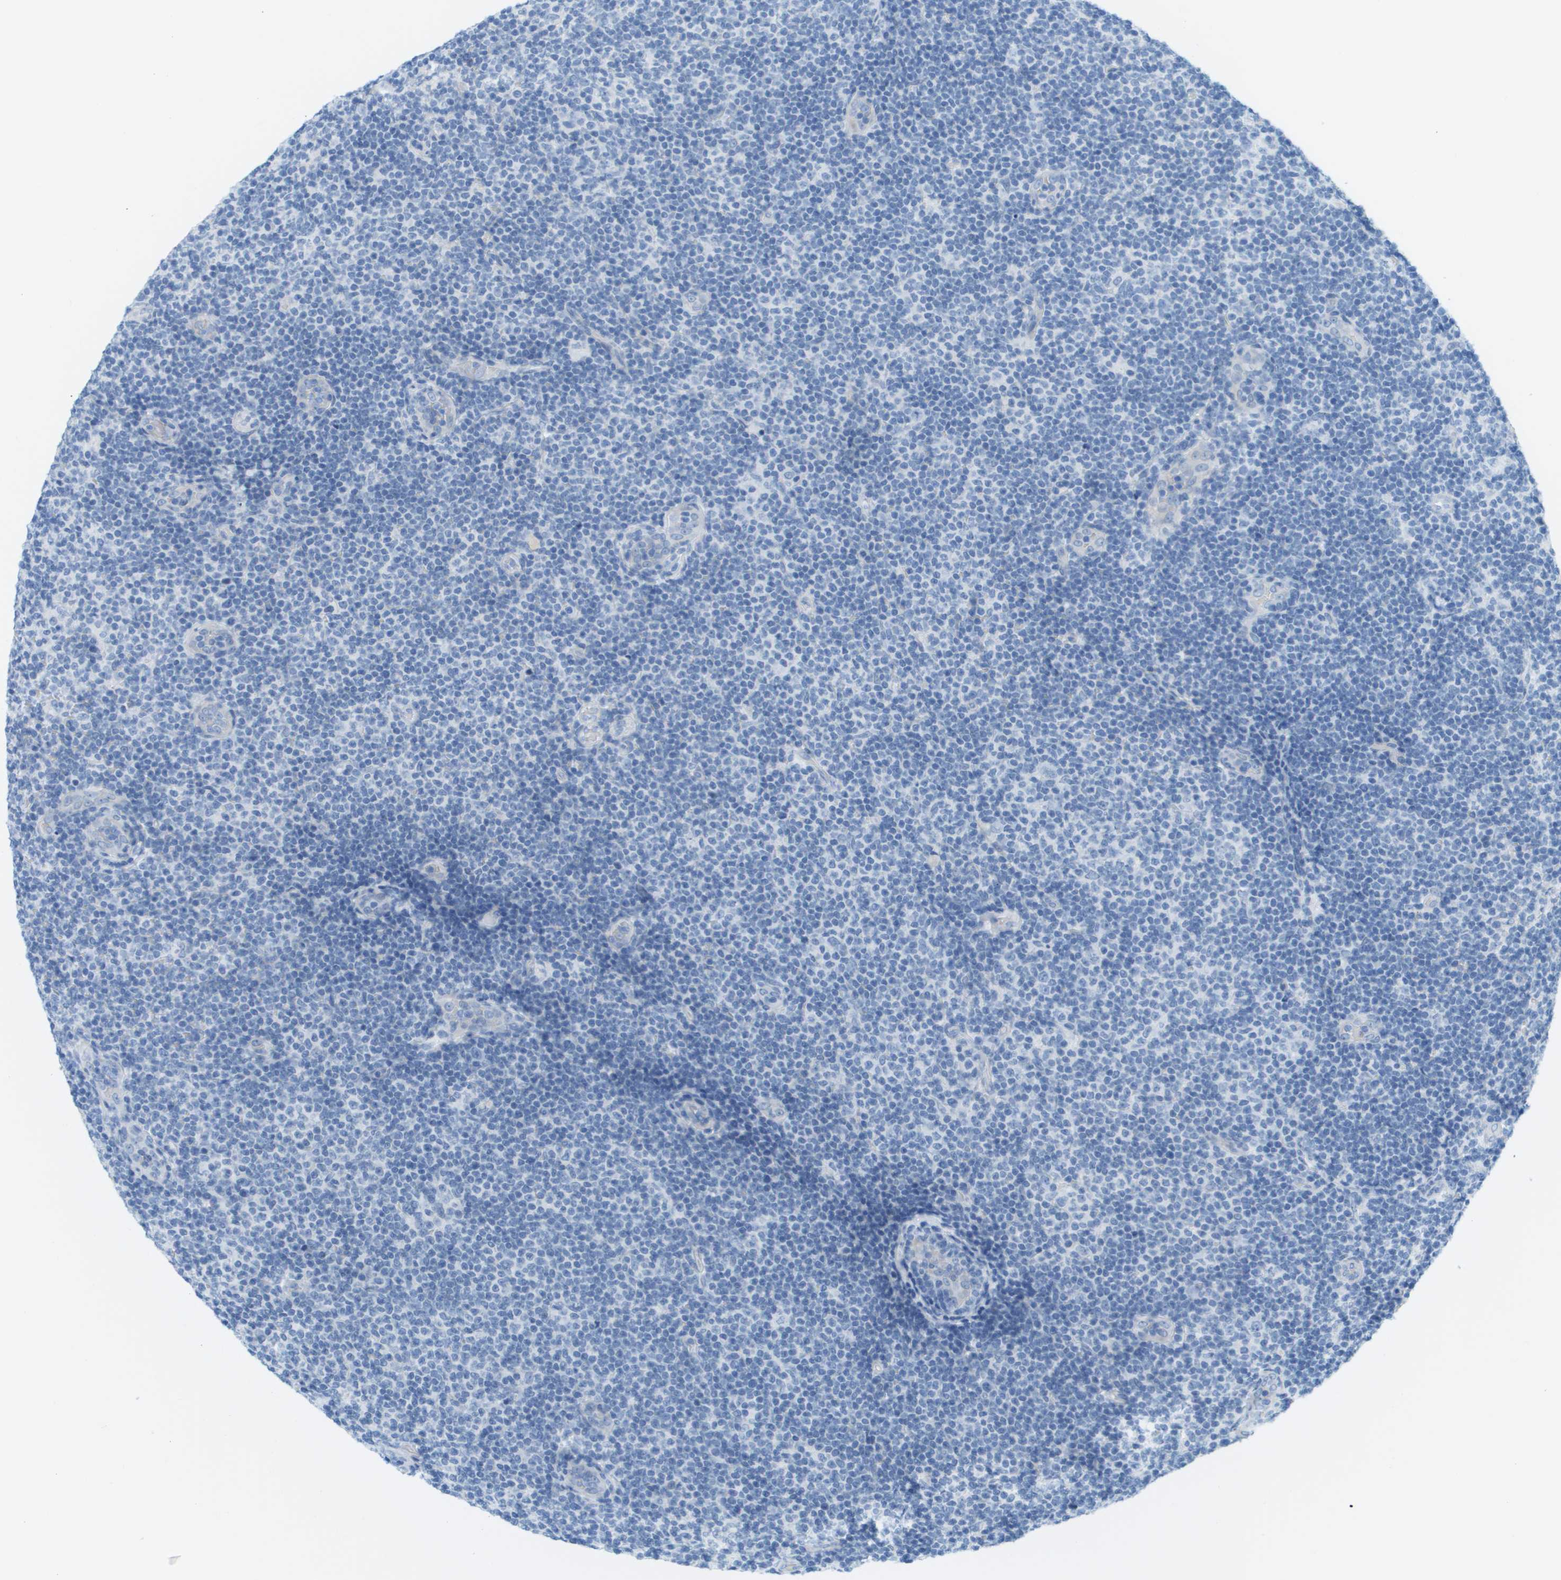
{"staining": {"intensity": "negative", "quantity": "none", "location": "none"}, "tissue": "lymphoma", "cell_type": "Tumor cells", "image_type": "cancer", "snomed": [{"axis": "morphology", "description": "Malignant lymphoma, non-Hodgkin's type, Low grade"}, {"axis": "topography", "description": "Lymph node"}], "caption": "This is a histopathology image of IHC staining of lymphoma, which shows no expression in tumor cells. The staining was performed using DAB (3,3'-diaminobenzidine) to visualize the protein expression in brown, while the nuclei were stained in blue with hematoxylin (Magnification: 20x).", "gene": "CUL9", "patient": {"sex": "male", "age": 83}}